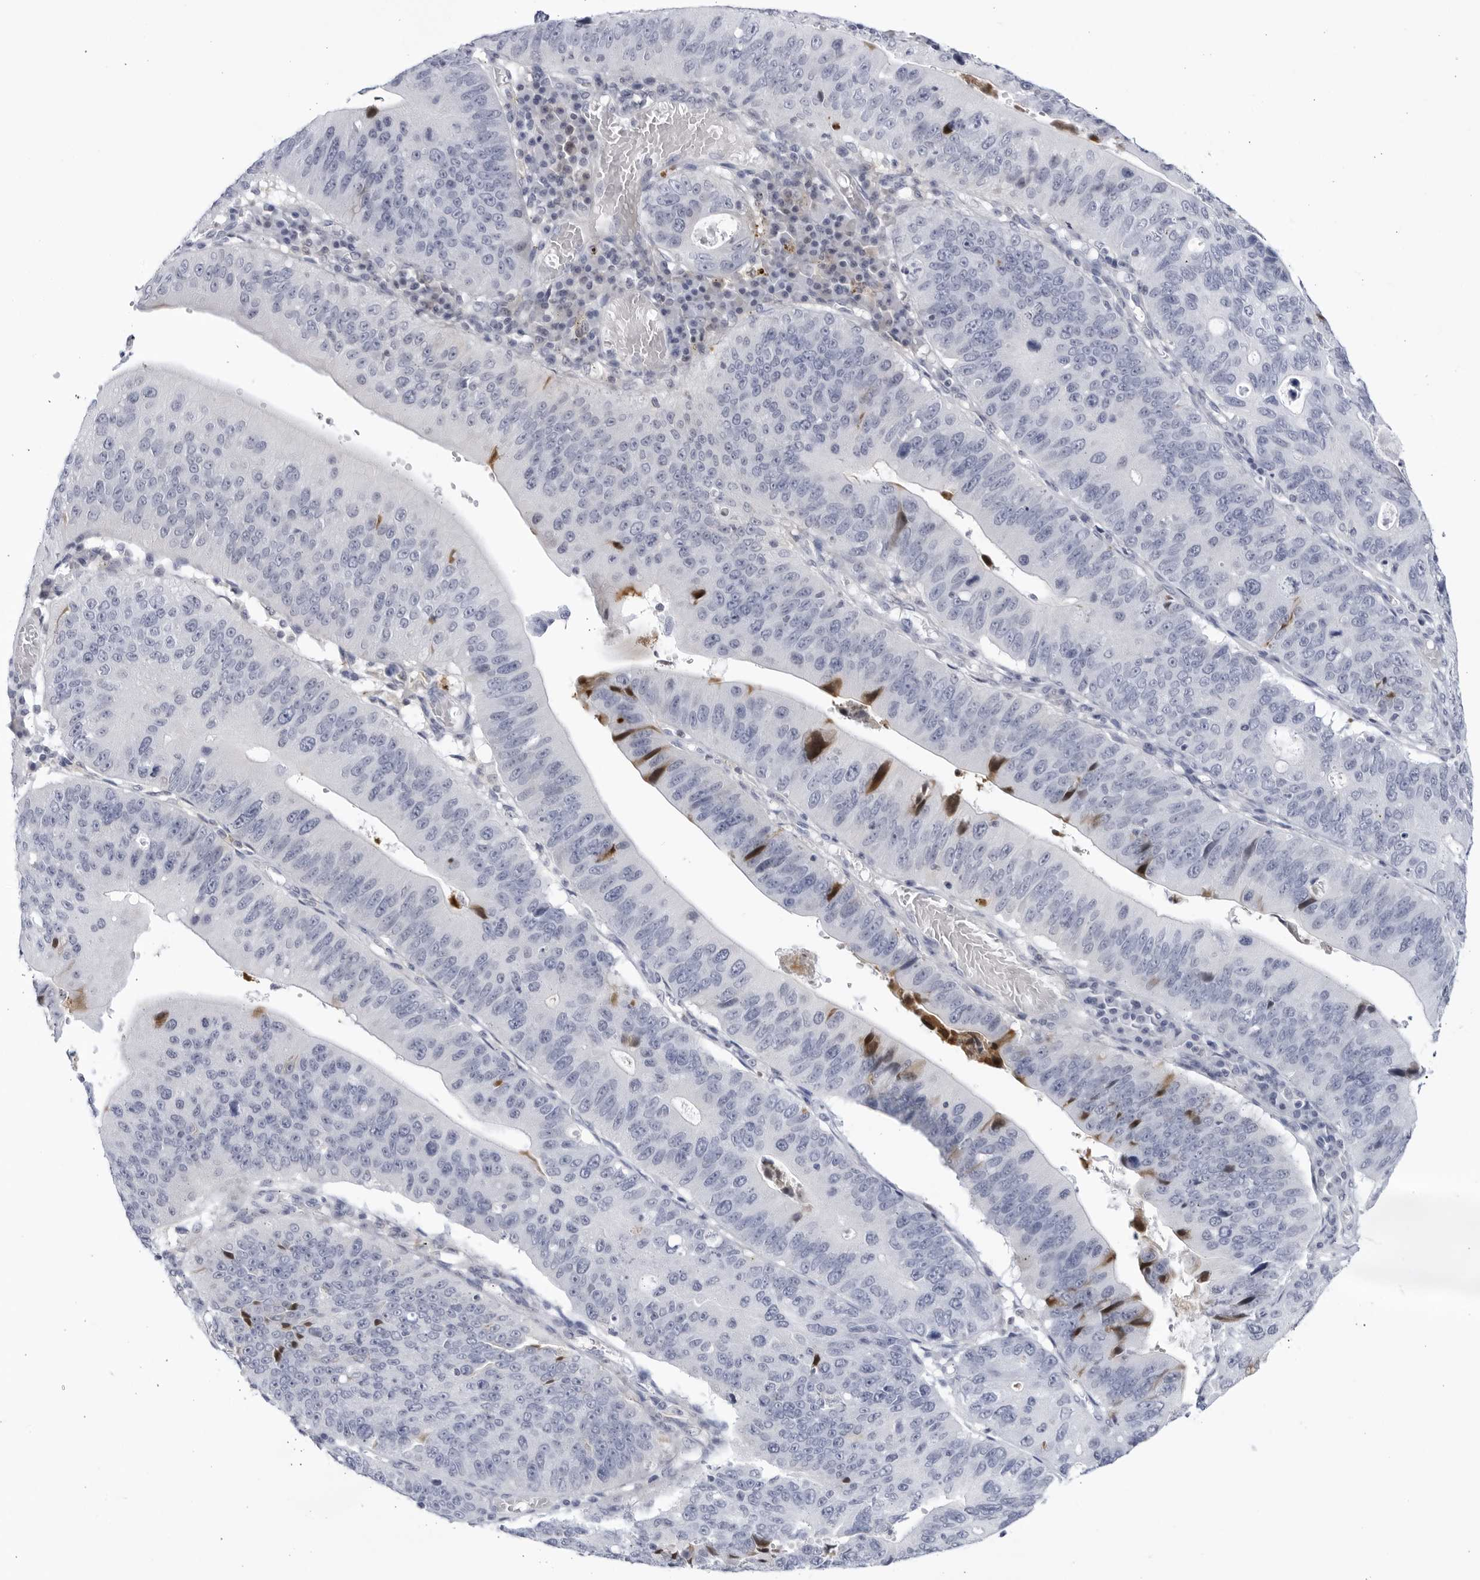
{"staining": {"intensity": "moderate", "quantity": "<25%", "location": "cytoplasmic/membranous,nuclear"}, "tissue": "stomach cancer", "cell_type": "Tumor cells", "image_type": "cancer", "snomed": [{"axis": "morphology", "description": "Adenocarcinoma, NOS"}, {"axis": "topography", "description": "Stomach"}], "caption": "Immunohistochemistry (IHC) image of human stomach cancer (adenocarcinoma) stained for a protein (brown), which displays low levels of moderate cytoplasmic/membranous and nuclear expression in about <25% of tumor cells.", "gene": "CNBD1", "patient": {"sex": "male", "age": 59}}